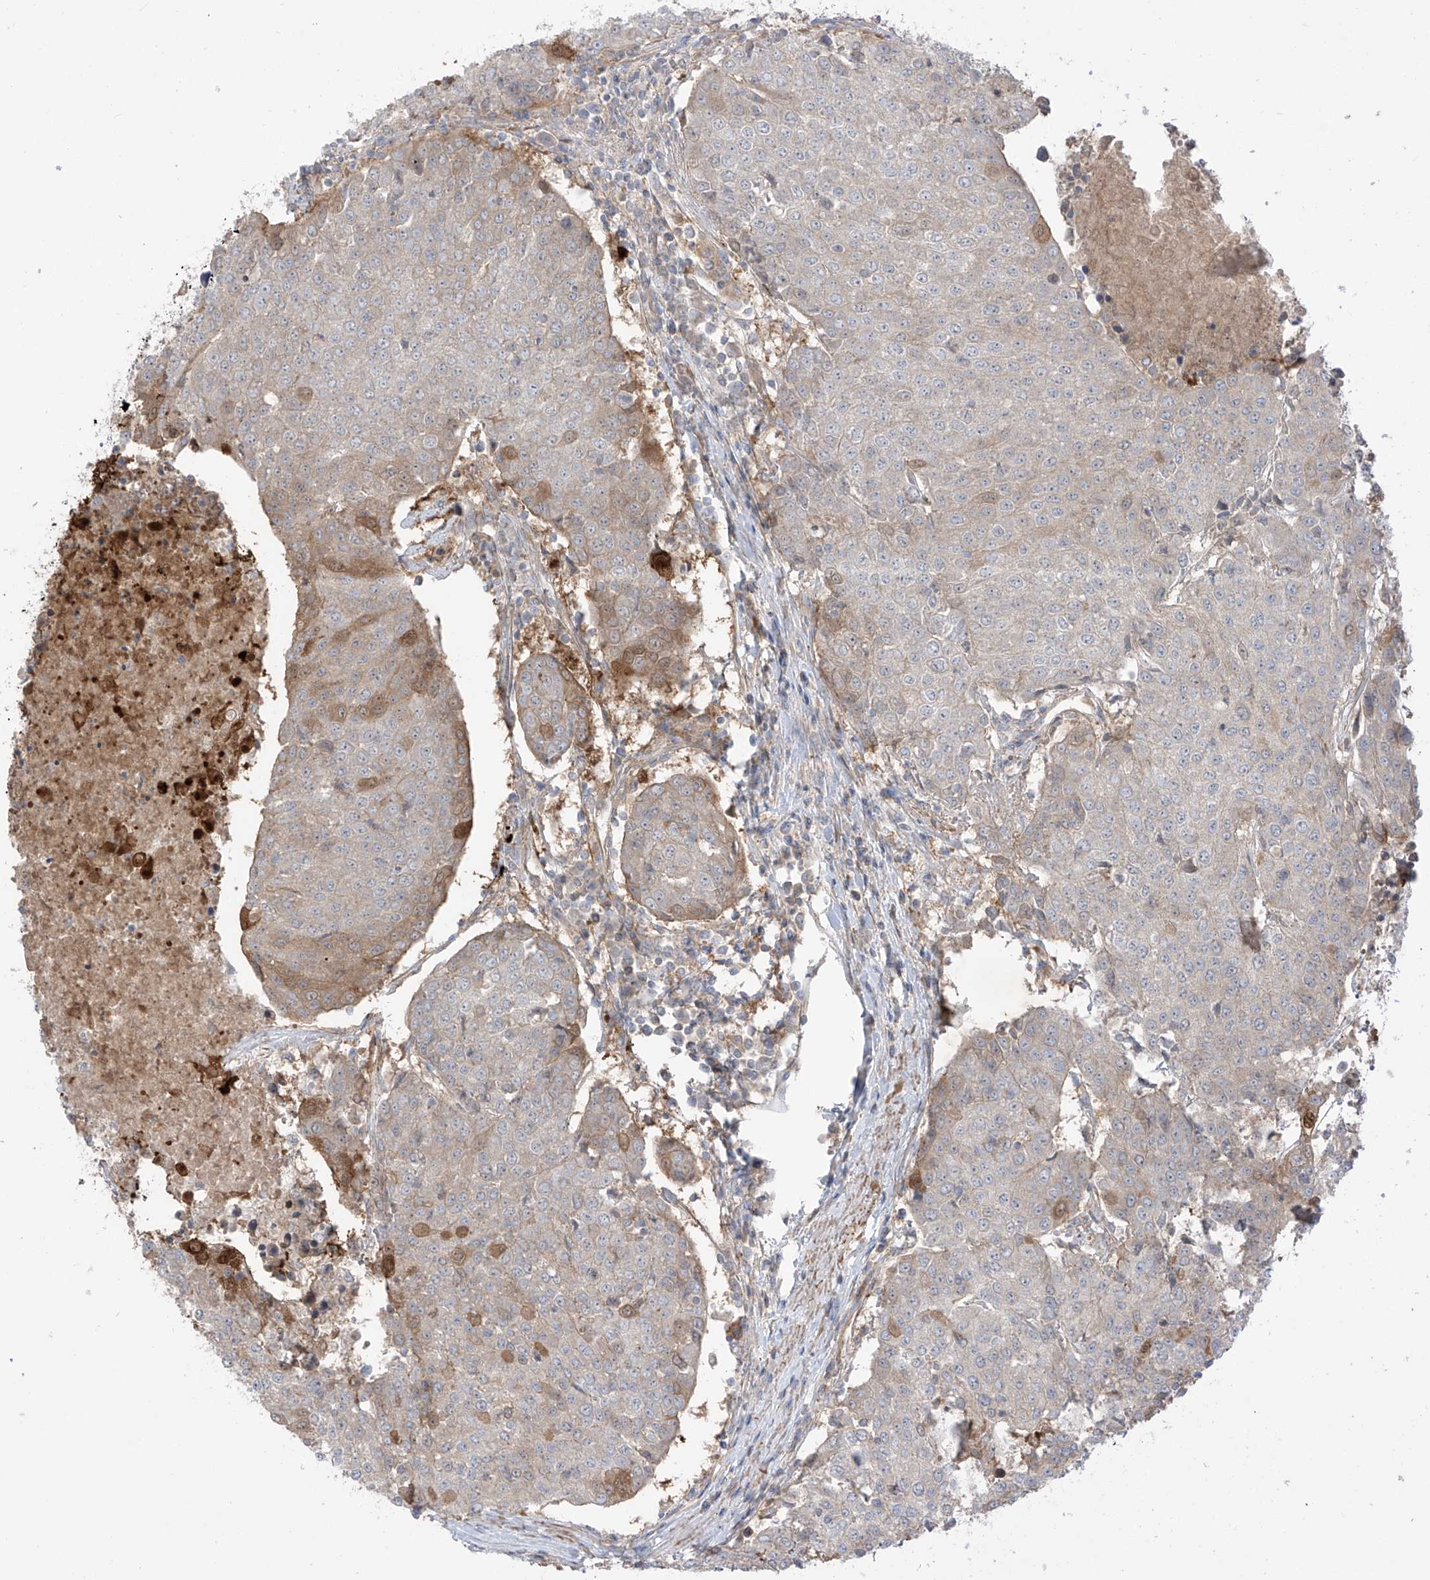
{"staining": {"intensity": "strong", "quantity": "<25%", "location": "cytoplasmic/membranous"}, "tissue": "urothelial cancer", "cell_type": "Tumor cells", "image_type": "cancer", "snomed": [{"axis": "morphology", "description": "Urothelial carcinoma, High grade"}, {"axis": "topography", "description": "Urinary bladder"}], "caption": "Immunohistochemical staining of human urothelial cancer reveals medium levels of strong cytoplasmic/membranous protein expression in about <25% of tumor cells.", "gene": "TRMU", "patient": {"sex": "female", "age": 85}}